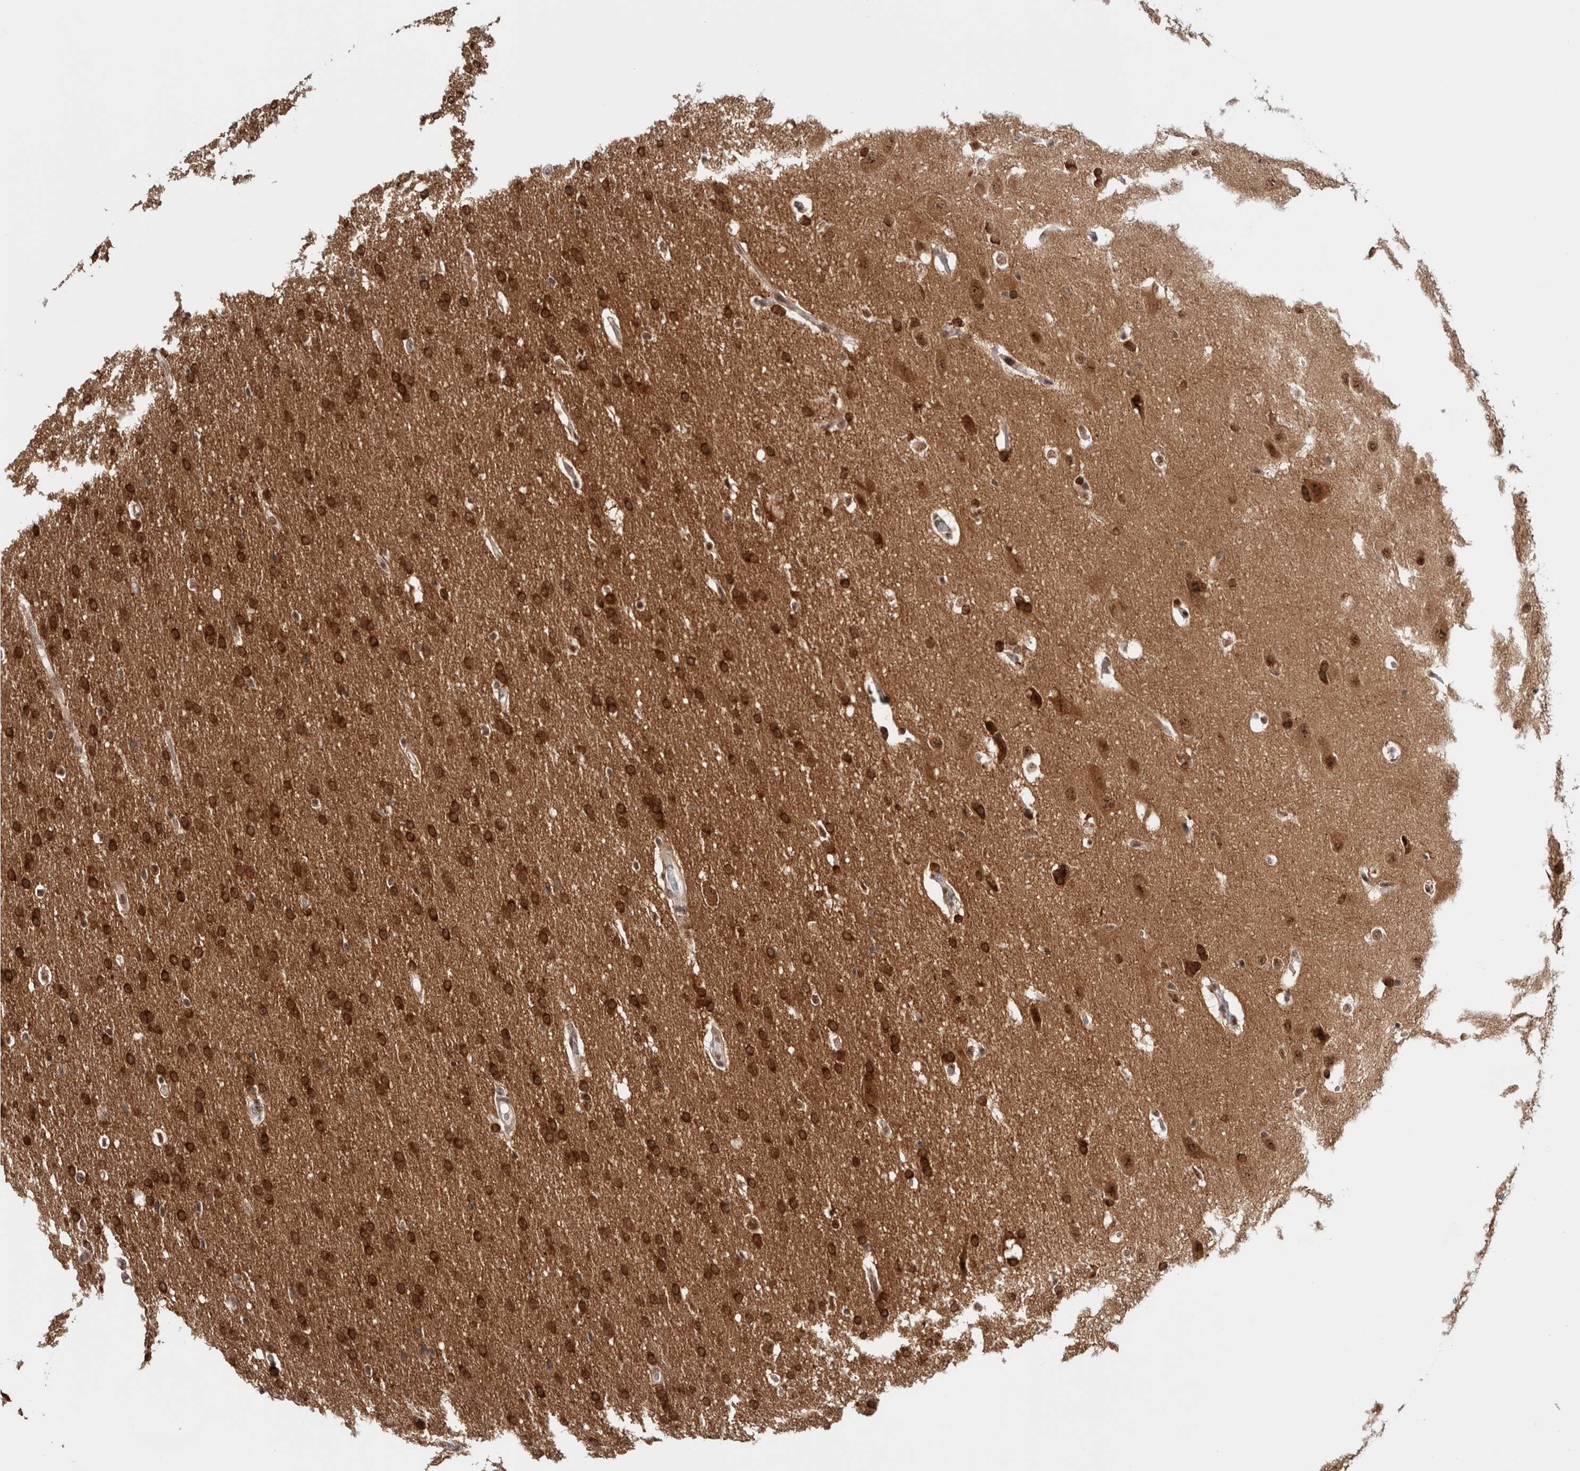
{"staining": {"intensity": "strong", "quantity": ">75%", "location": "cytoplasmic/membranous"}, "tissue": "glioma", "cell_type": "Tumor cells", "image_type": "cancer", "snomed": [{"axis": "morphology", "description": "Glioma, malignant, Low grade"}, {"axis": "topography", "description": "Brain"}], "caption": "About >75% of tumor cells in human malignant low-grade glioma exhibit strong cytoplasmic/membranous protein staining as visualized by brown immunohistochemical staining.", "gene": "MKNK1", "patient": {"sex": "female", "age": 37}}